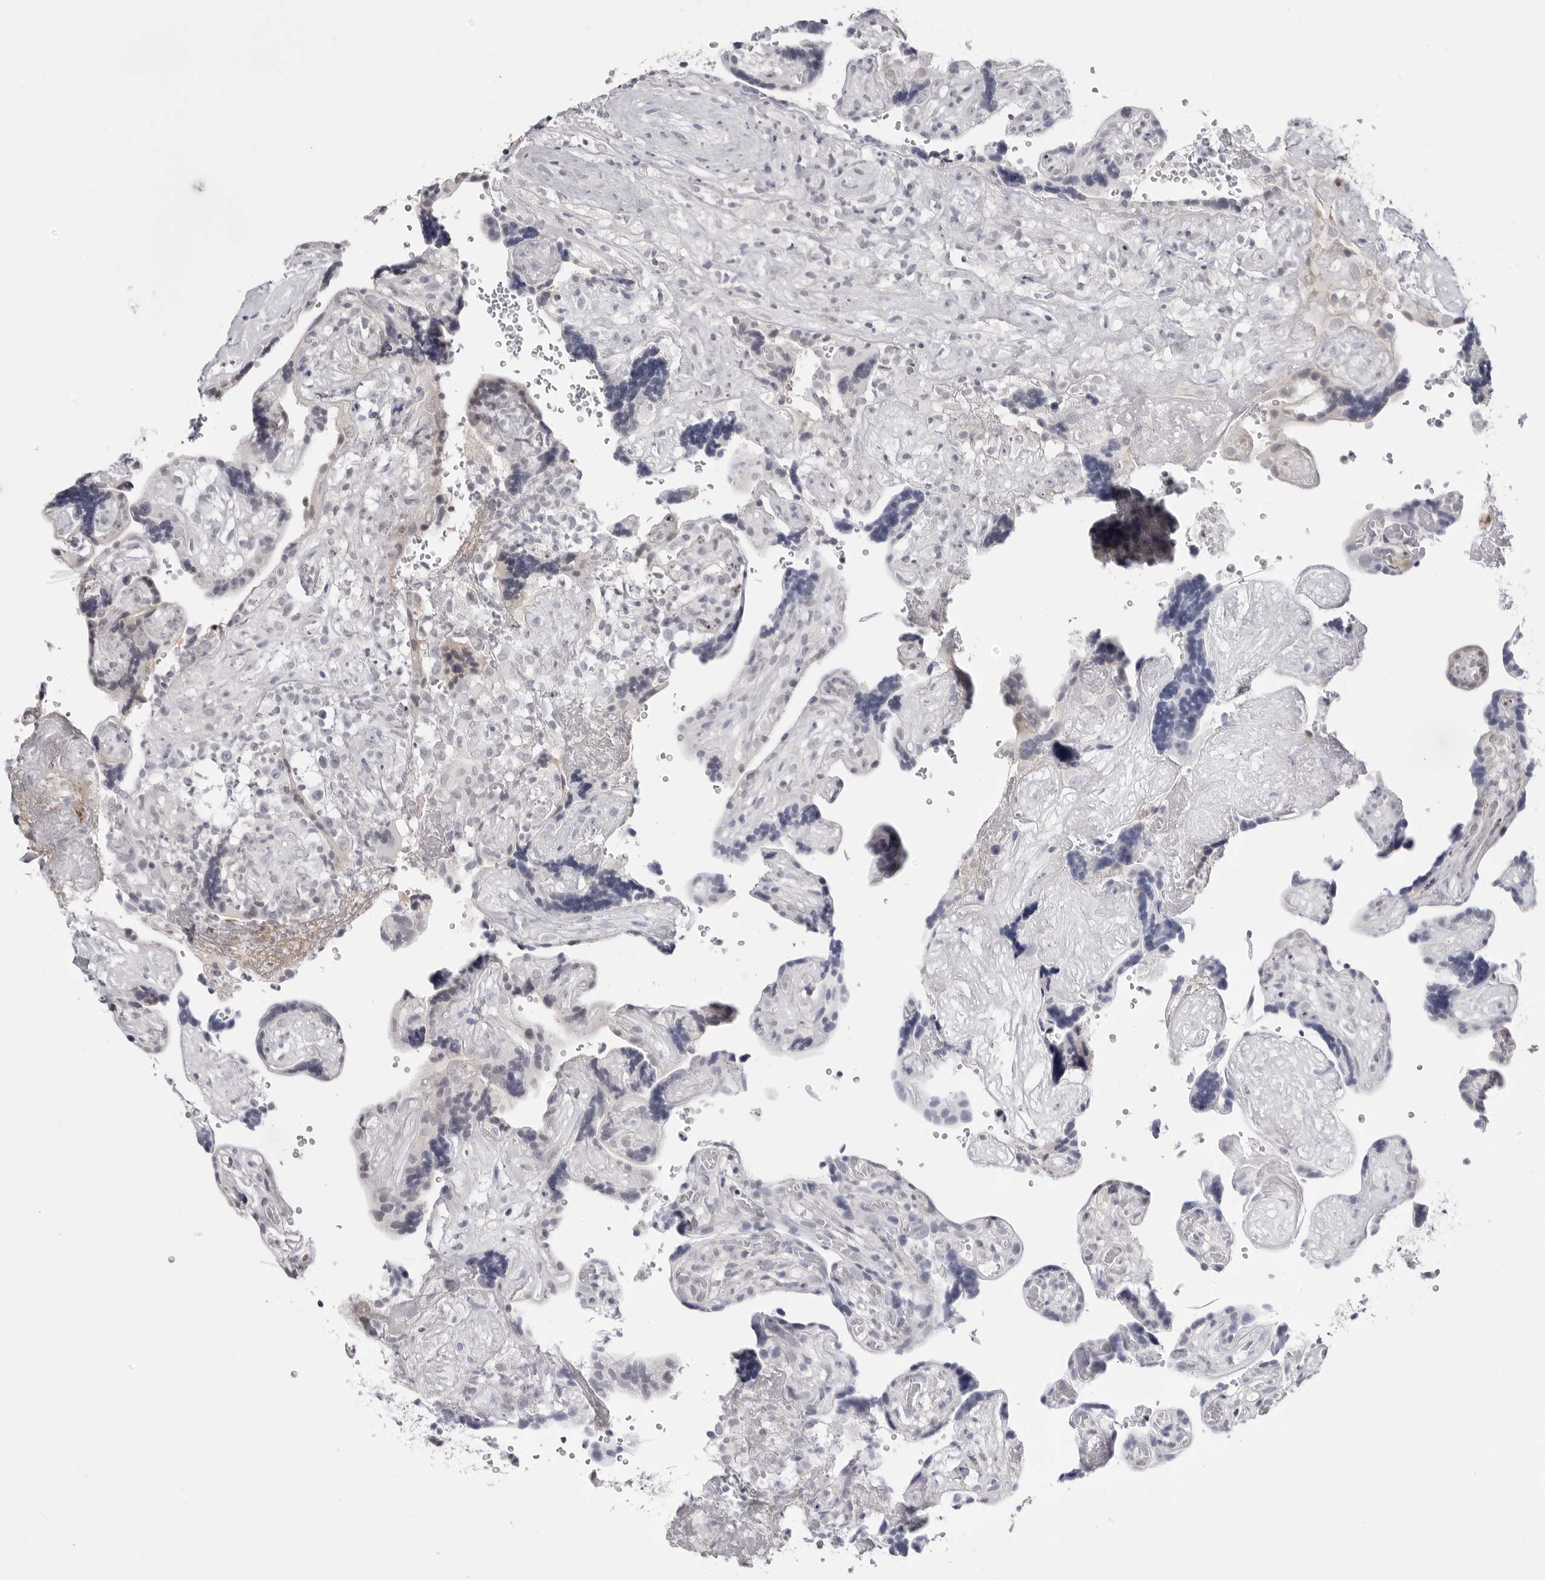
{"staining": {"intensity": "weak", "quantity": ">75%", "location": "cytoplasmic/membranous"}, "tissue": "placenta", "cell_type": "Decidual cells", "image_type": "normal", "snomed": [{"axis": "morphology", "description": "Normal tissue, NOS"}, {"axis": "topography", "description": "Placenta"}], "caption": "The immunohistochemical stain shows weak cytoplasmic/membranous expression in decidual cells of normal placenta. The staining is performed using DAB (3,3'-diaminobenzidine) brown chromogen to label protein expression. The nuclei are counter-stained blue using hematoxylin.", "gene": "YWHAG", "patient": {"sex": "female", "age": 30}}